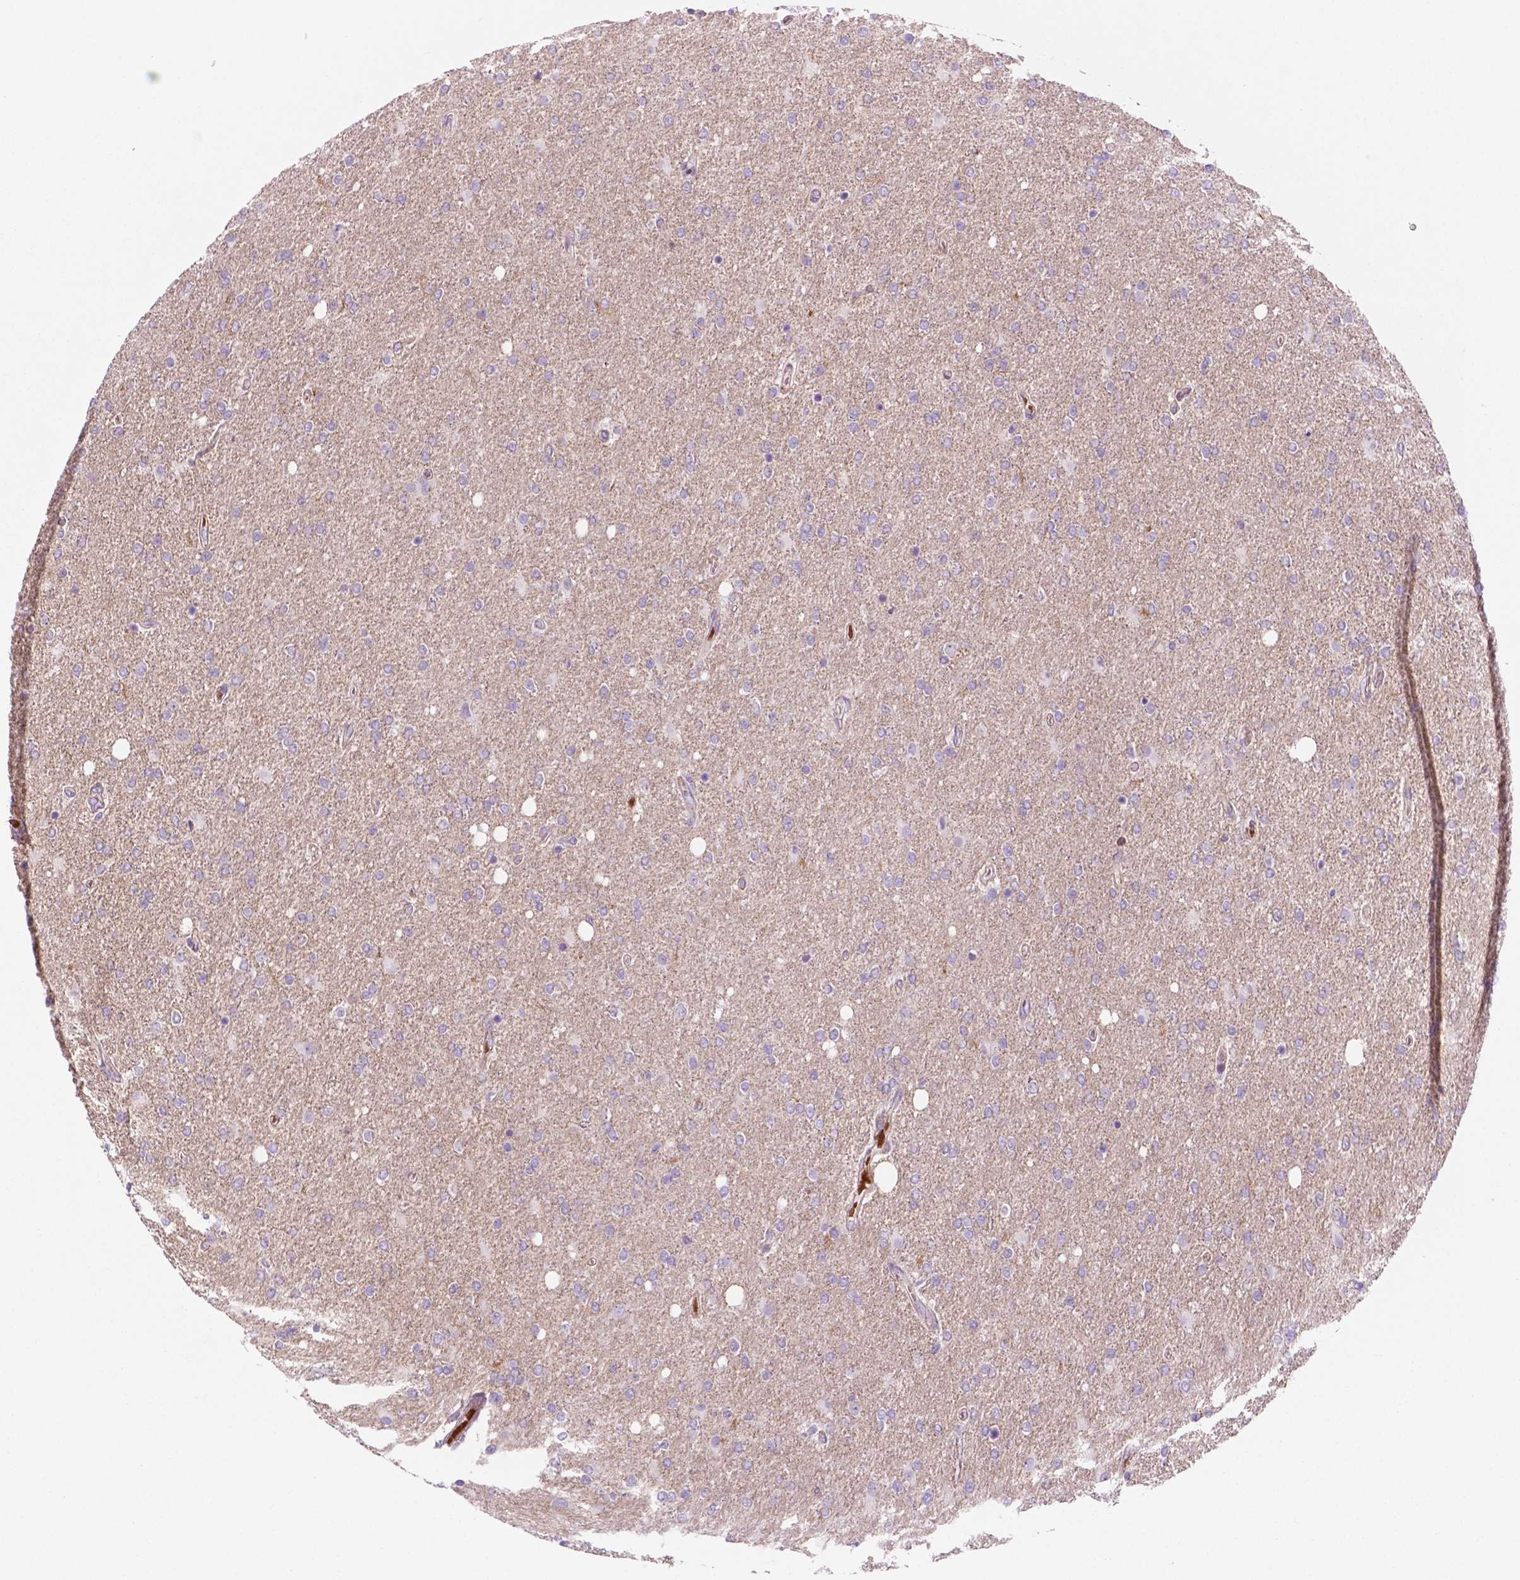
{"staining": {"intensity": "negative", "quantity": "none", "location": "none"}, "tissue": "glioma", "cell_type": "Tumor cells", "image_type": "cancer", "snomed": [{"axis": "morphology", "description": "Glioma, malignant, High grade"}, {"axis": "topography", "description": "Cerebral cortex"}], "caption": "IHC histopathology image of glioma stained for a protein (brown), which demonstrates no staining in tumor cells.", "gene": "RND3", "patient": {"sex": "male", "age": 70}}